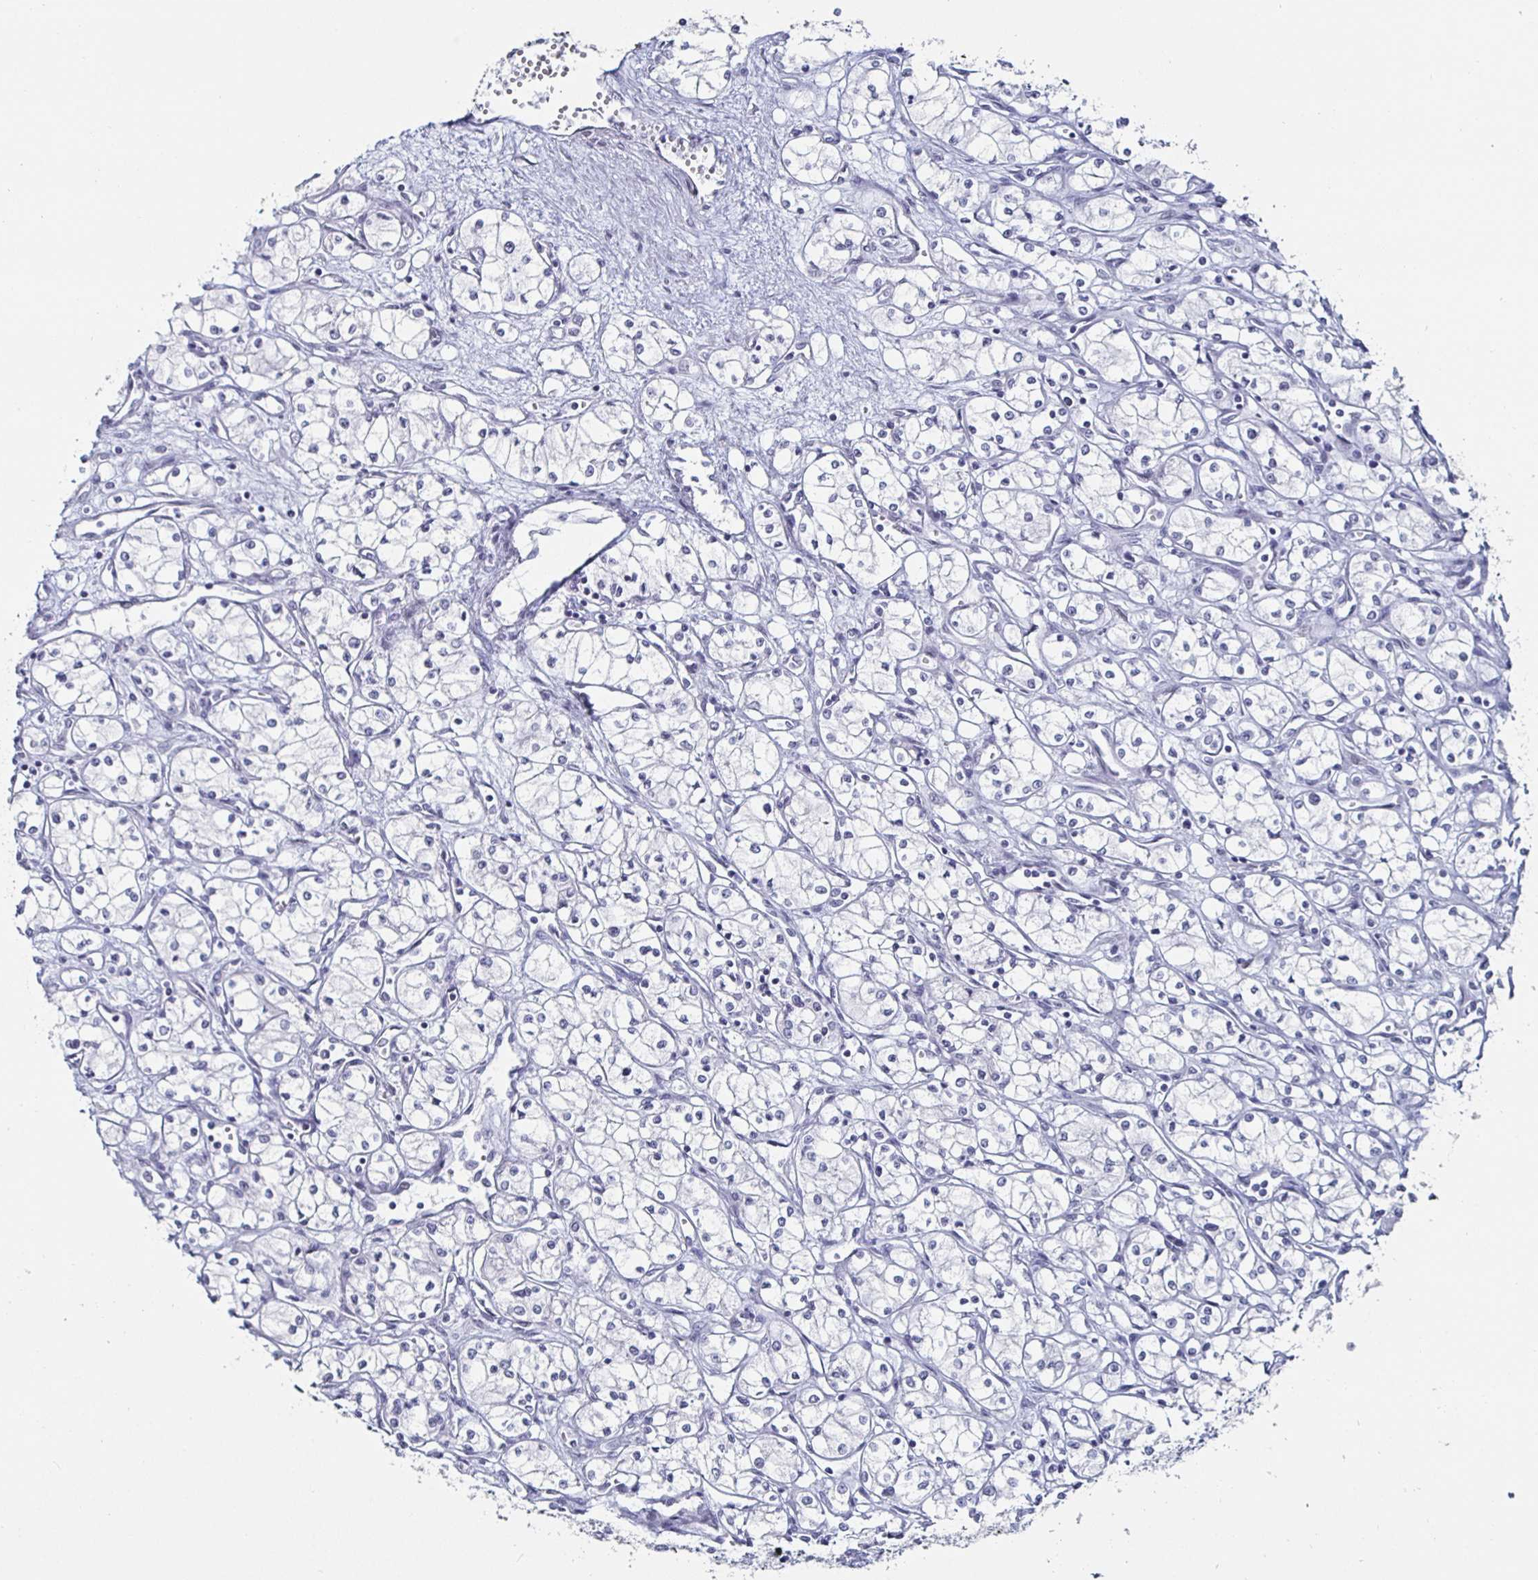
{"staining": {"intensity": "negative", "quantity": "none", "location": "none"}, "tissue": "renal cancer", "cell_type": "Tumor cells", "image_type": "cancer", "snomed": [{"axis": "morphology", "description": "Normal tissue, NOS"}, {"axis": "morphology", "description": "Adenocarcinoma, NOS"}, {"axis": "topography", "description": "Kidney"}], "caption": "Human renal cancer stained for a protein using immunohistochemistry exhibits no positivity in tumor cells.", "gene": "KRT4", "patient": {"sex": "male", "age": 59}}